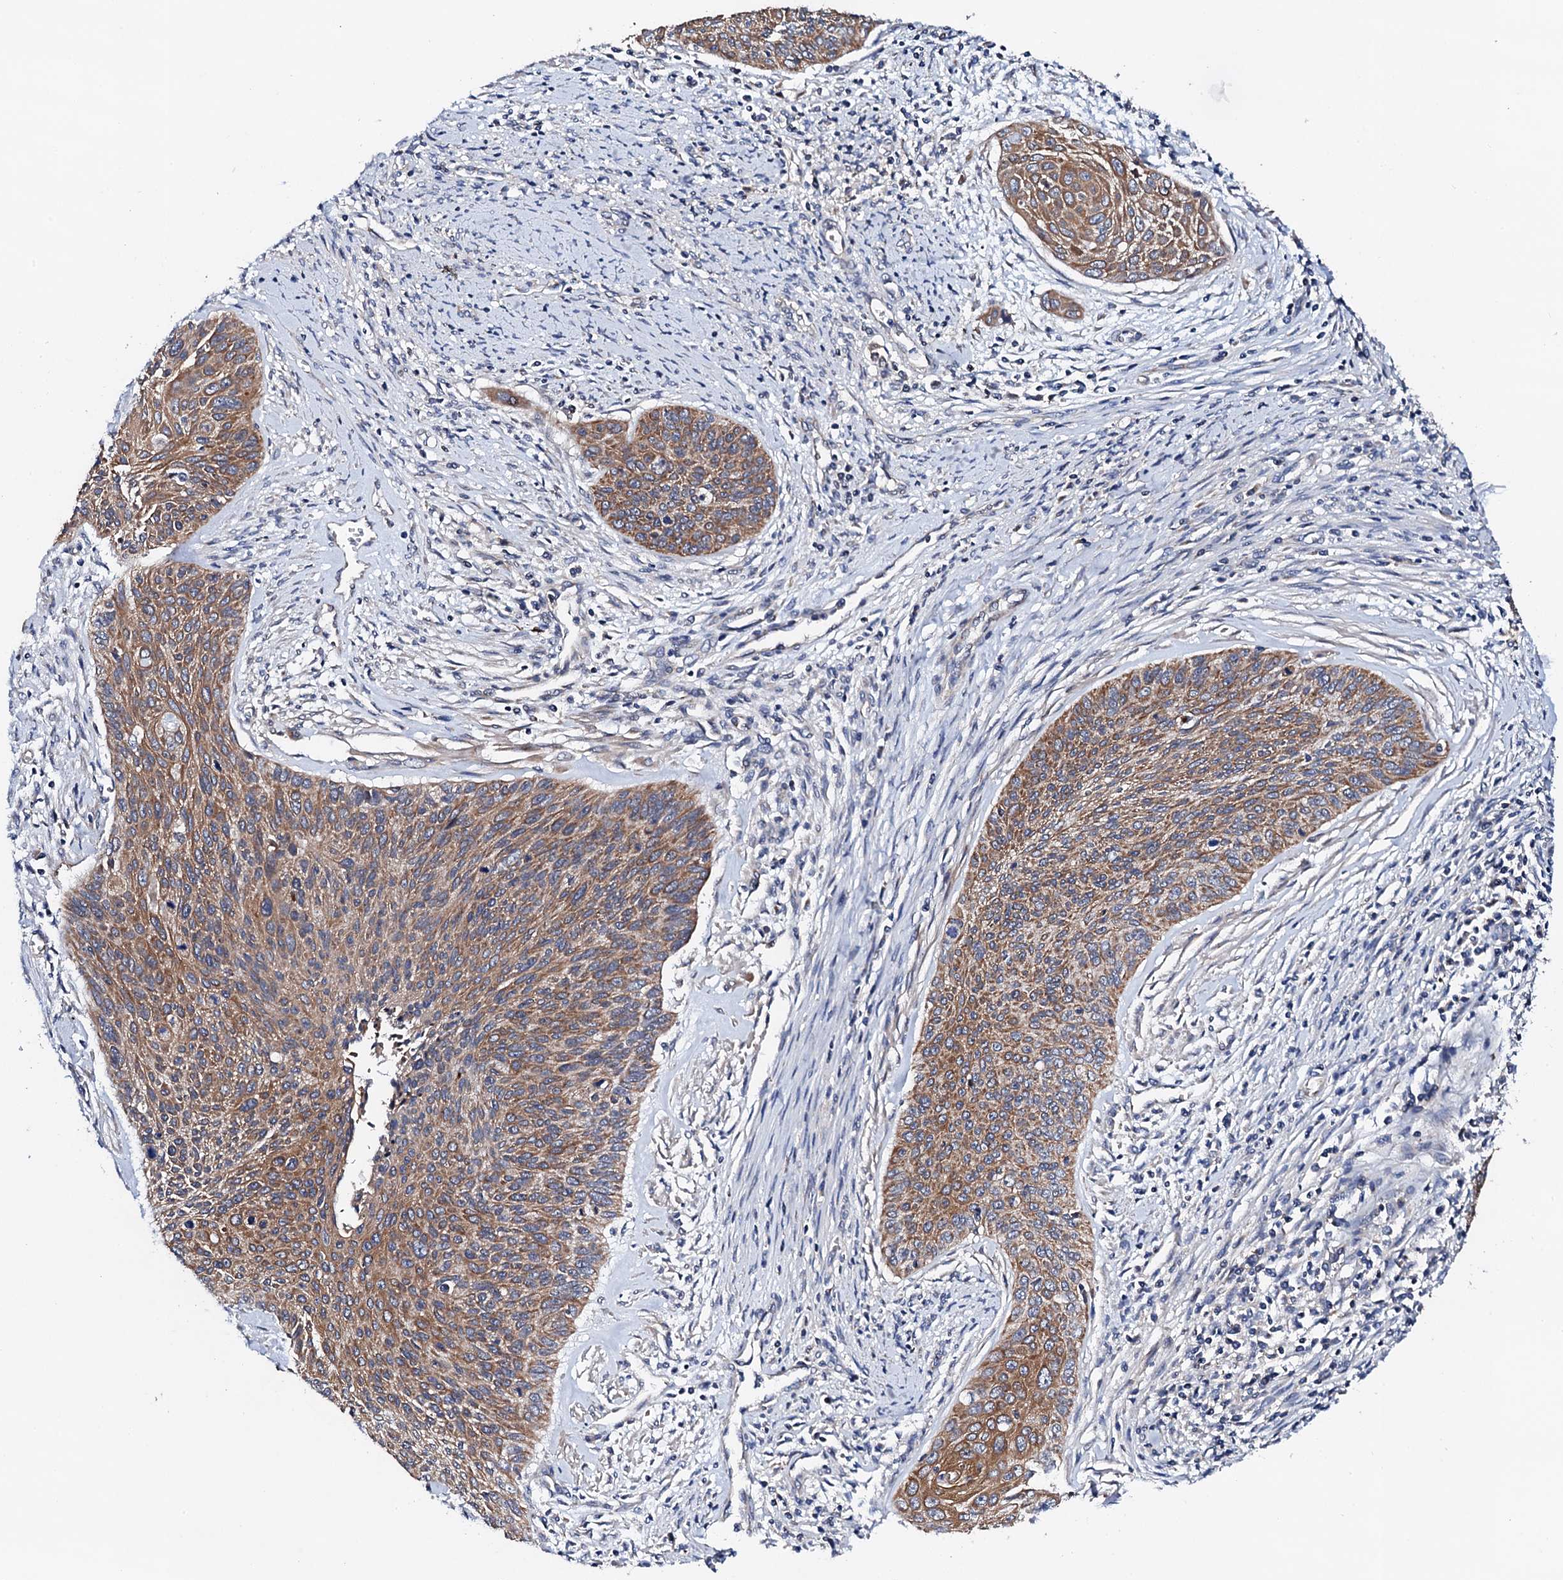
{"staining": {"intensity": "moderate", "quantity": ">75%", "location": "cytoplasmic/membranous"}, "tissue": "cervical cancer", "cell_type": "Tumor cells", "image_type": "cancer", "snomed": [{"axis": "morphology", "description": "Squamous cell carcinoma, NOS"}, {"axis": "topography", "description": "Cervix"}], "caption": "Brown immunohistochemical staining in human squamous cell carcinoma (cervical) exhibits moderate cytoplasmic/membranous staining in about >75% of tumor cells. Immunohistochemistry stains the protein in brown and the nuclei are stained blue.", "gene": "COG4", "patient": {"sex": "female", "age": 55}}